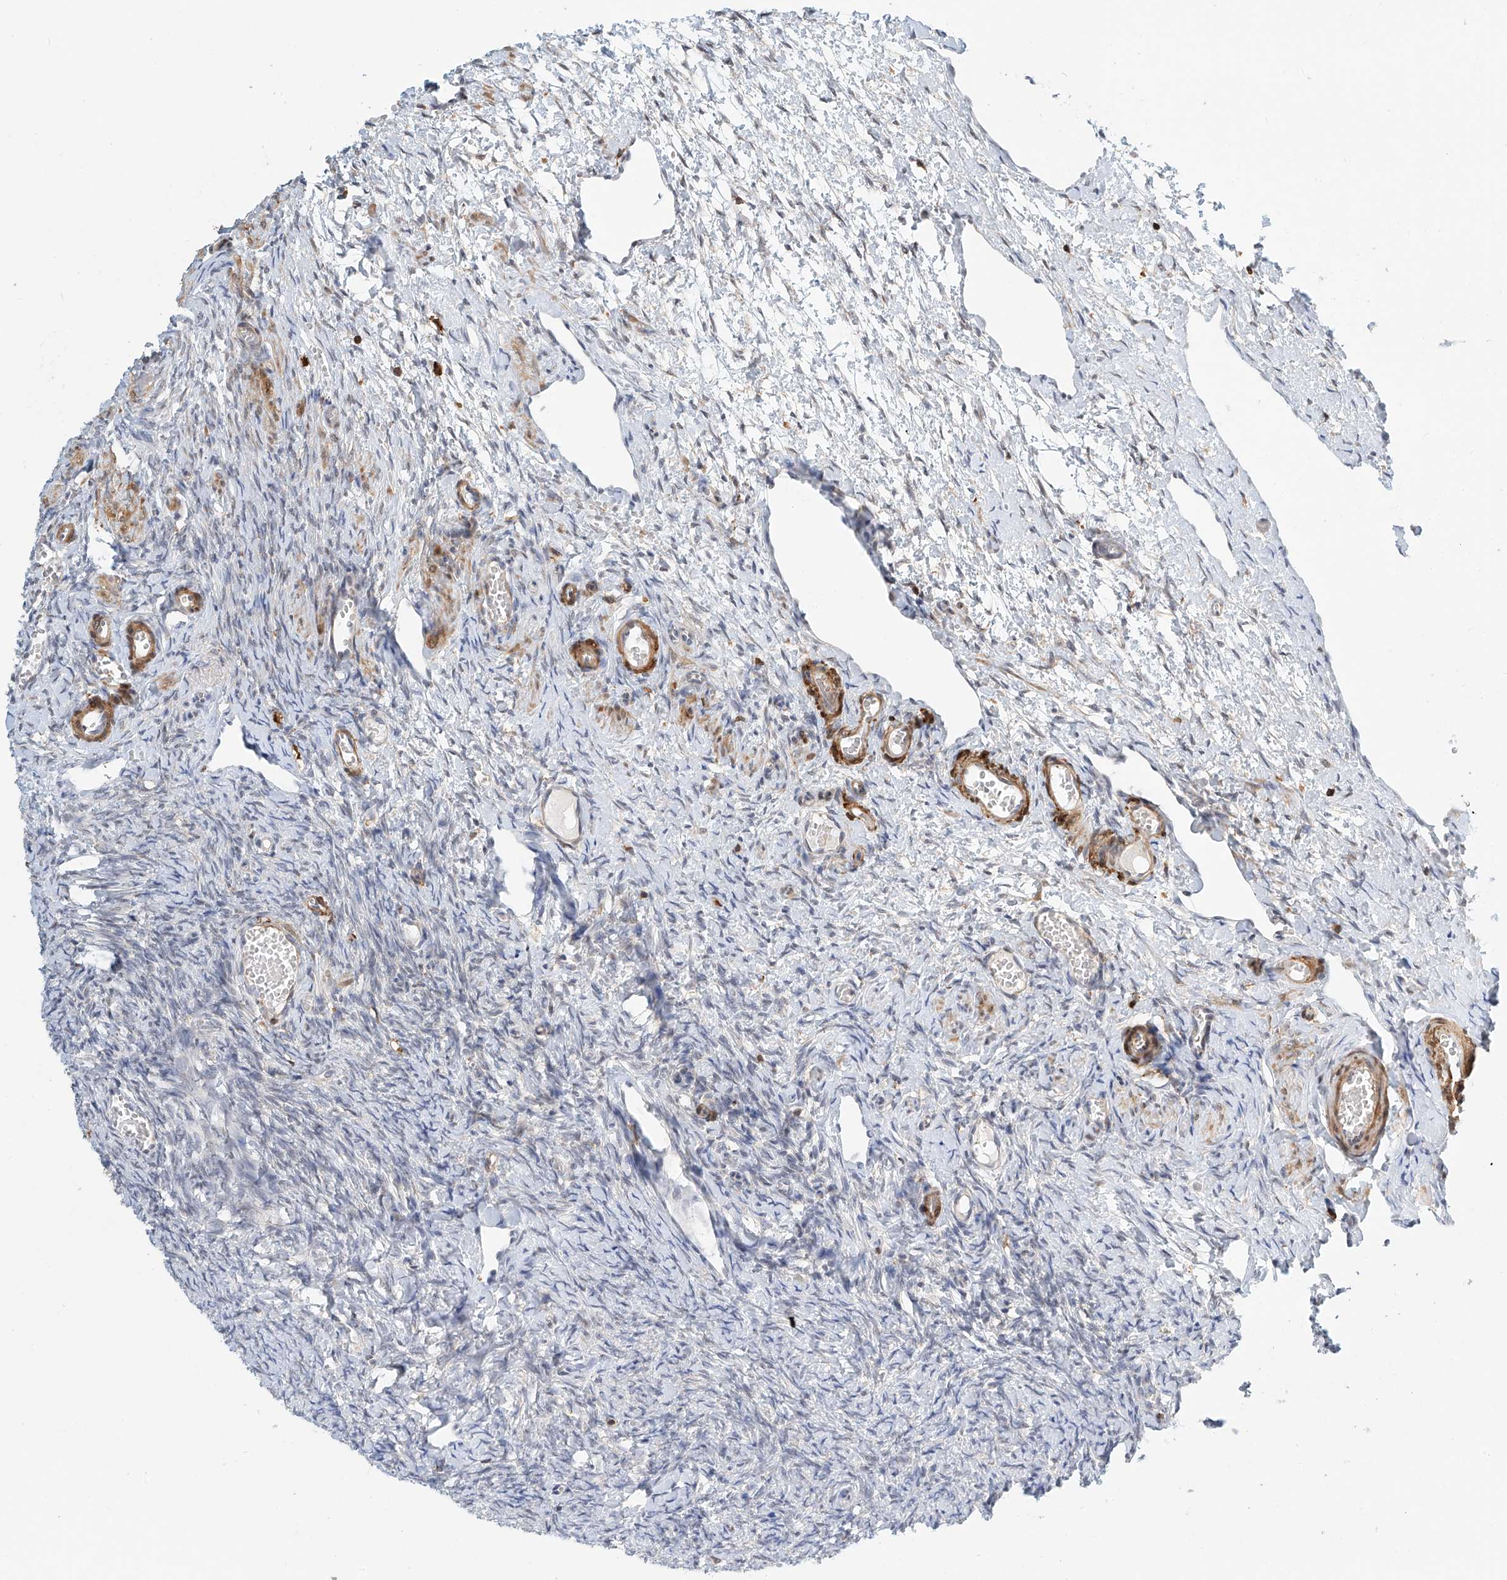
{"staining": {"intensity": "weak", "quantity": ">75%", "location": "cytoplasmic/membranous"}, "tissue": "ovary", "cell_type": "Follicle cells", "image_type": "normal", "snomed": [{"axis": "morphology", "description": "Adenocarcinoma, NOS"}, {"axis": "topography", "description": "Endometrium"}], "caption": "DAB (3,3'-diaminobenzidine) immunohistochemical staining of benign human ovary exhibits weak cytoplasmic/membranous protein positivity in approximately >75% of follicle cells.", "gene": "MICAL1", "patient": {"sex": "female", "age": 32}}